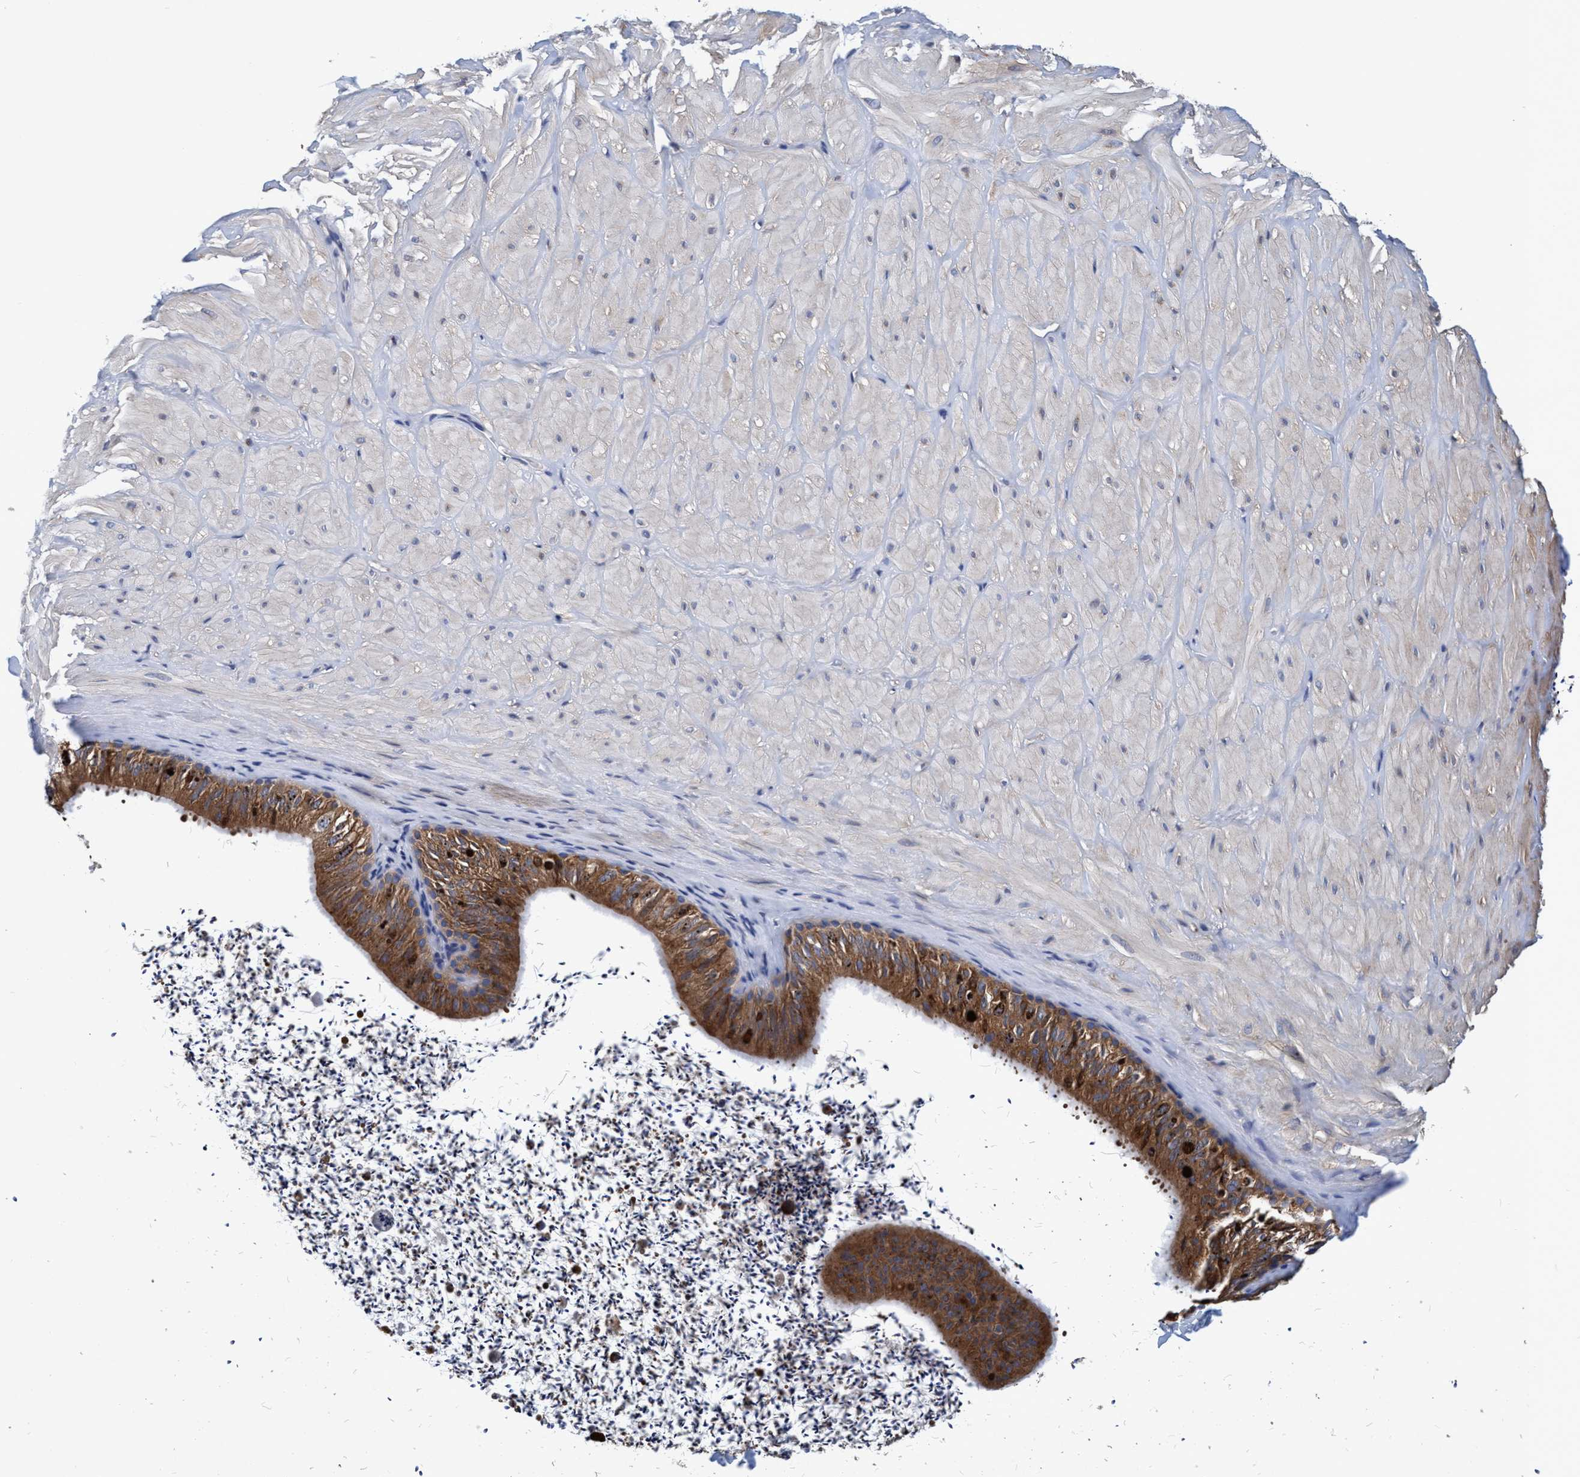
{"staining": {"intensity": "weak", "quantity": "25%-75%", "location": "cytoplasmic/membranous"}, "tissue": "adipose tissue", "cell_type": "Adipocytes", "image_type": "normal", "snomed": [{"axis": "morphology", "description": "Normal tissue, NOS"}, {"axis": "topography", "description": "Adipose tissue"}, {"axis": "topography", "description": "Vascular tissue"}, {"axis": "topography", "description": "Peripheral nerve tissue"}], "caption": "High-power microscopy captured an immunohistochemistry (IHC) micrograph of benign adipose tissue, revealing weak cytoplasmic/membranous positivity in approximately 25%-75% of adipocytes. Ihc stains the protein in brown and the nuclei are stained blue.", "gene": "CALCOCO2", "patient": {"sex": "male", "age": 25}}